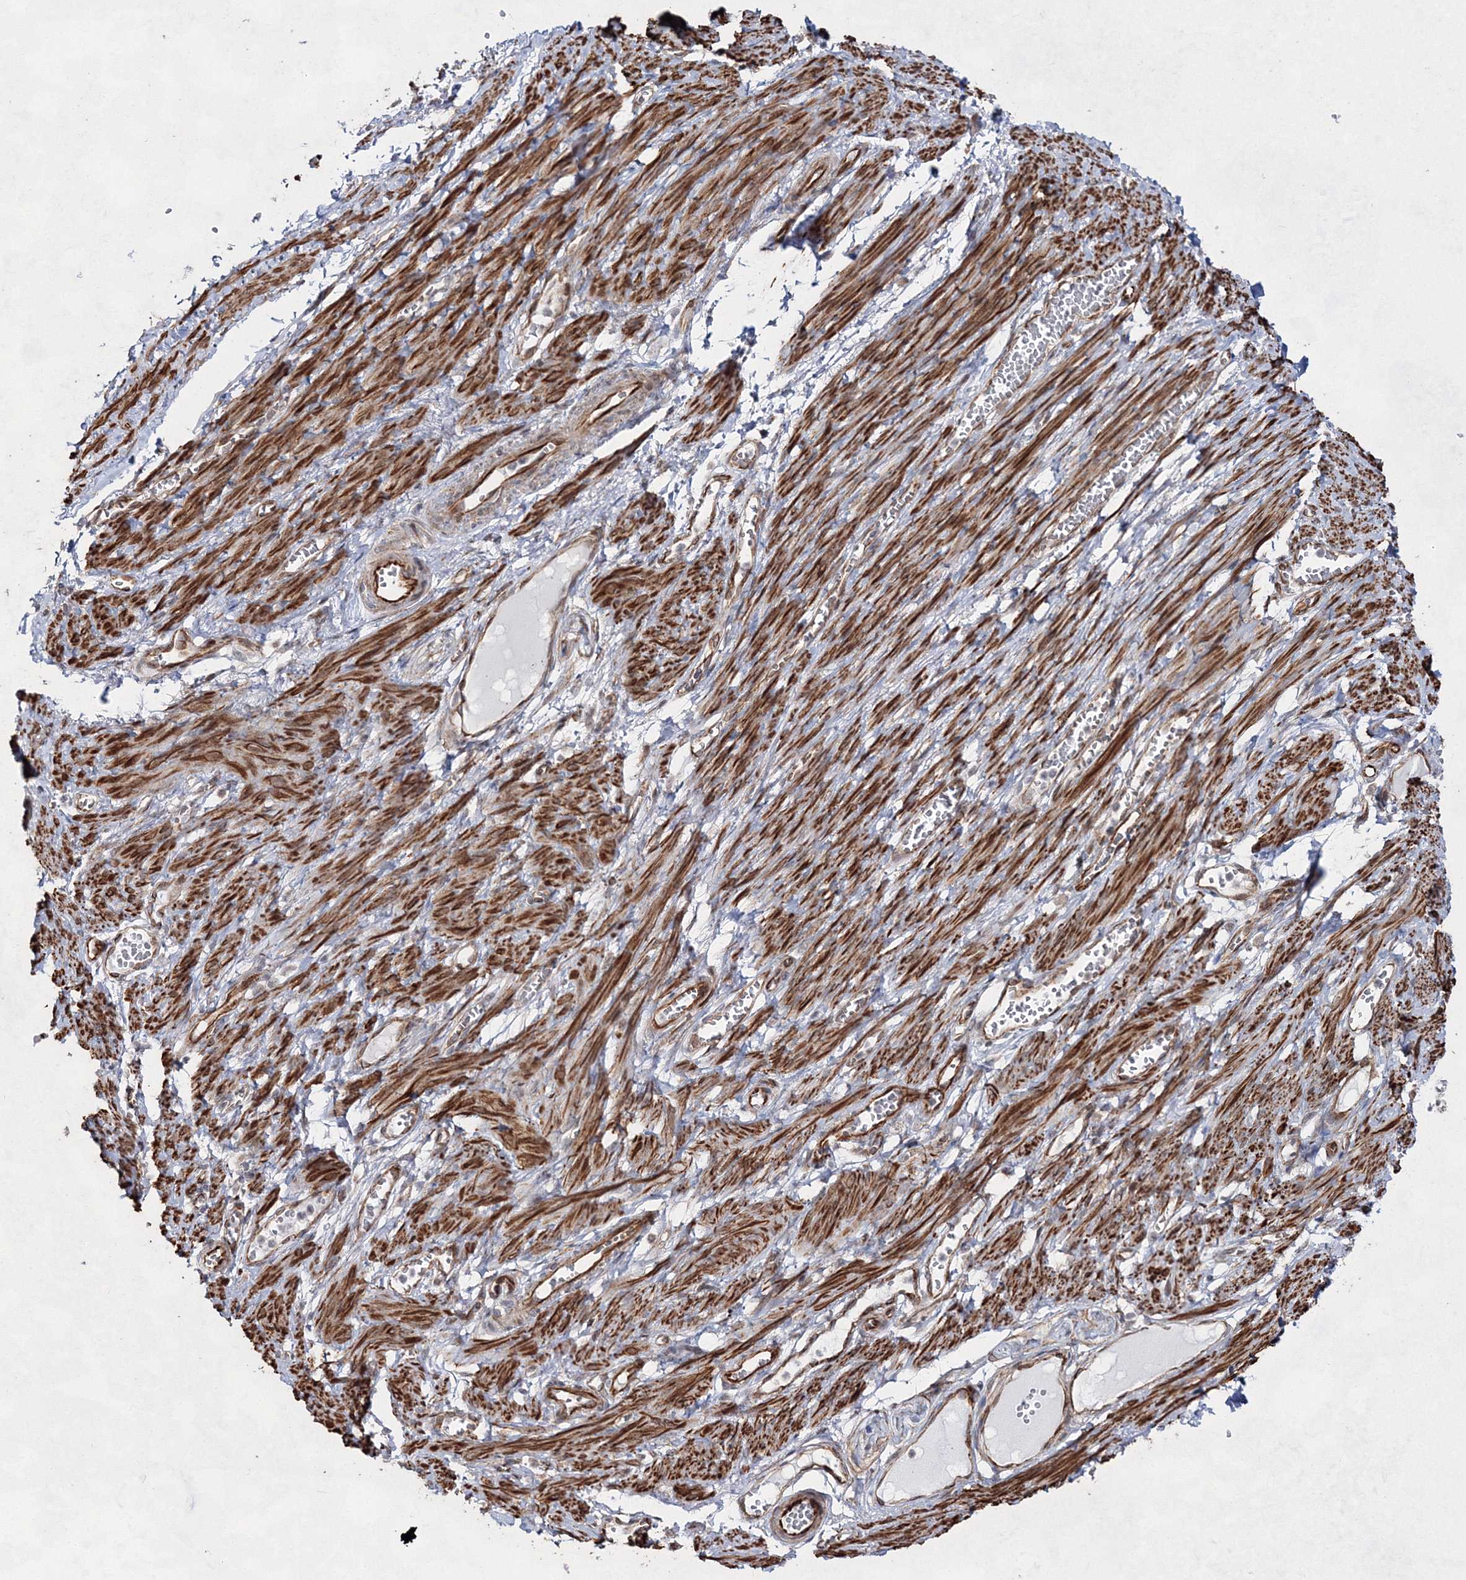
{"staining": {"intensity": "moderate", "quantity": "<25%", "location": "cytoplasmic/membranous"}, "tissue": "adipose tissue", "cell_type": "Adipocytes", "image_type": "normal", "snomed": [{"axis": "morphology", "description": "Normal tissue, NOS"}, {"axis": "topography", "description": "Smooth muscle"}, {"axis": "topography", "description": "Peripheral nerve tissue"}], "caption": "Protein staining of unremarkable adipose tissue shows moderate cytoplasmic/membranous positivity in about <25% of adipocytes.", "gene": "SNIP1", "patient": {"sex": "female", "age": 39}}